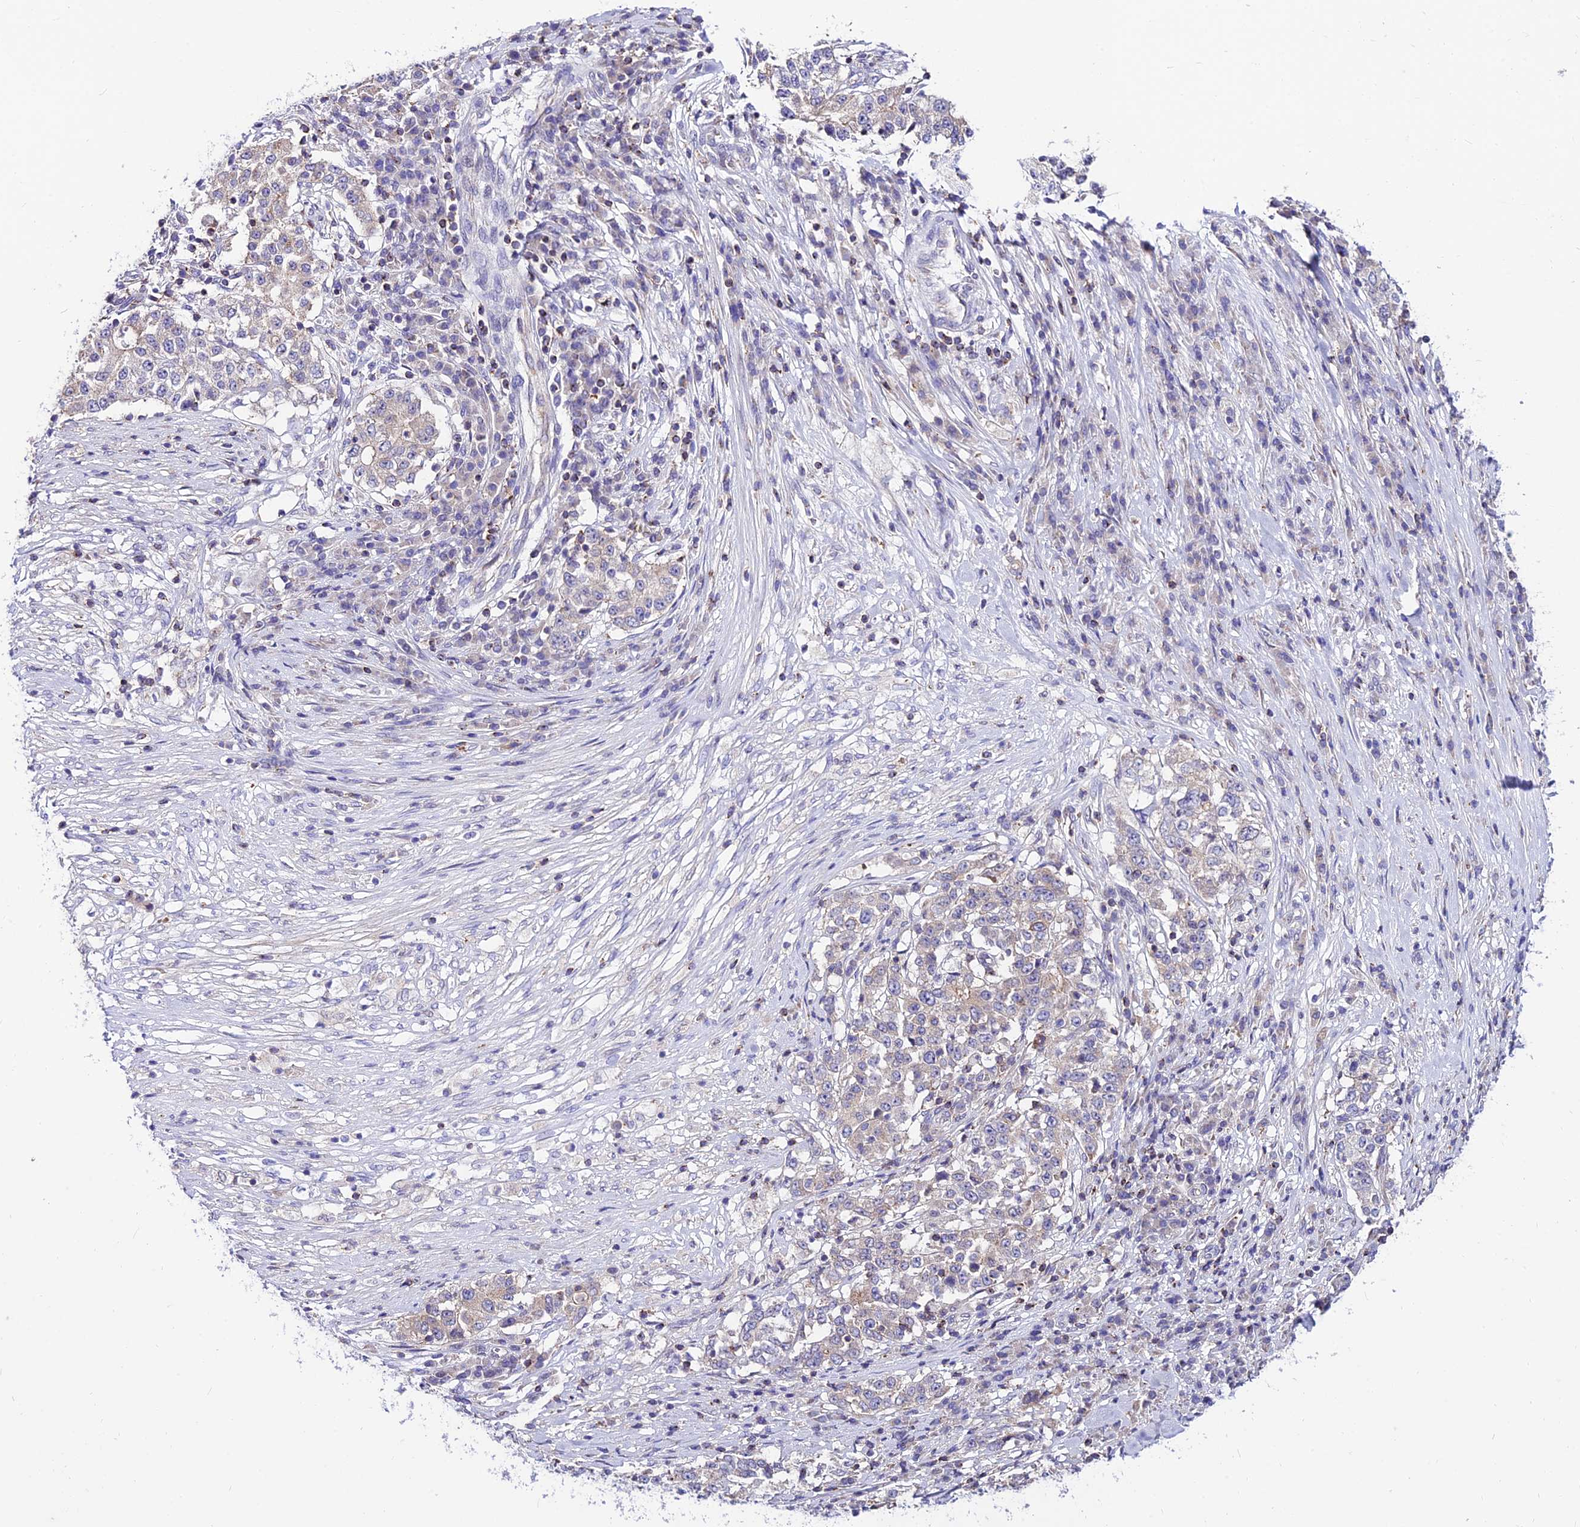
{"staining": {"intensity": "negative", "quantity": "none", "location": "none"}, "tissue": "stomach cancer", "cell_type": "Tumor cells", "image_type": "cancer", "snomed": [{"axis": "morphology", "description": "Adenocarcinoma, NOS"}, {"axis": "topography", "description": "Stomach"}], "caption": "Tumor cells are negative for brown protein staining in stomach cancer (adenocarcinoma).", "gene": "C6orf132", "patient": {"sex": "male", "age": 59}}